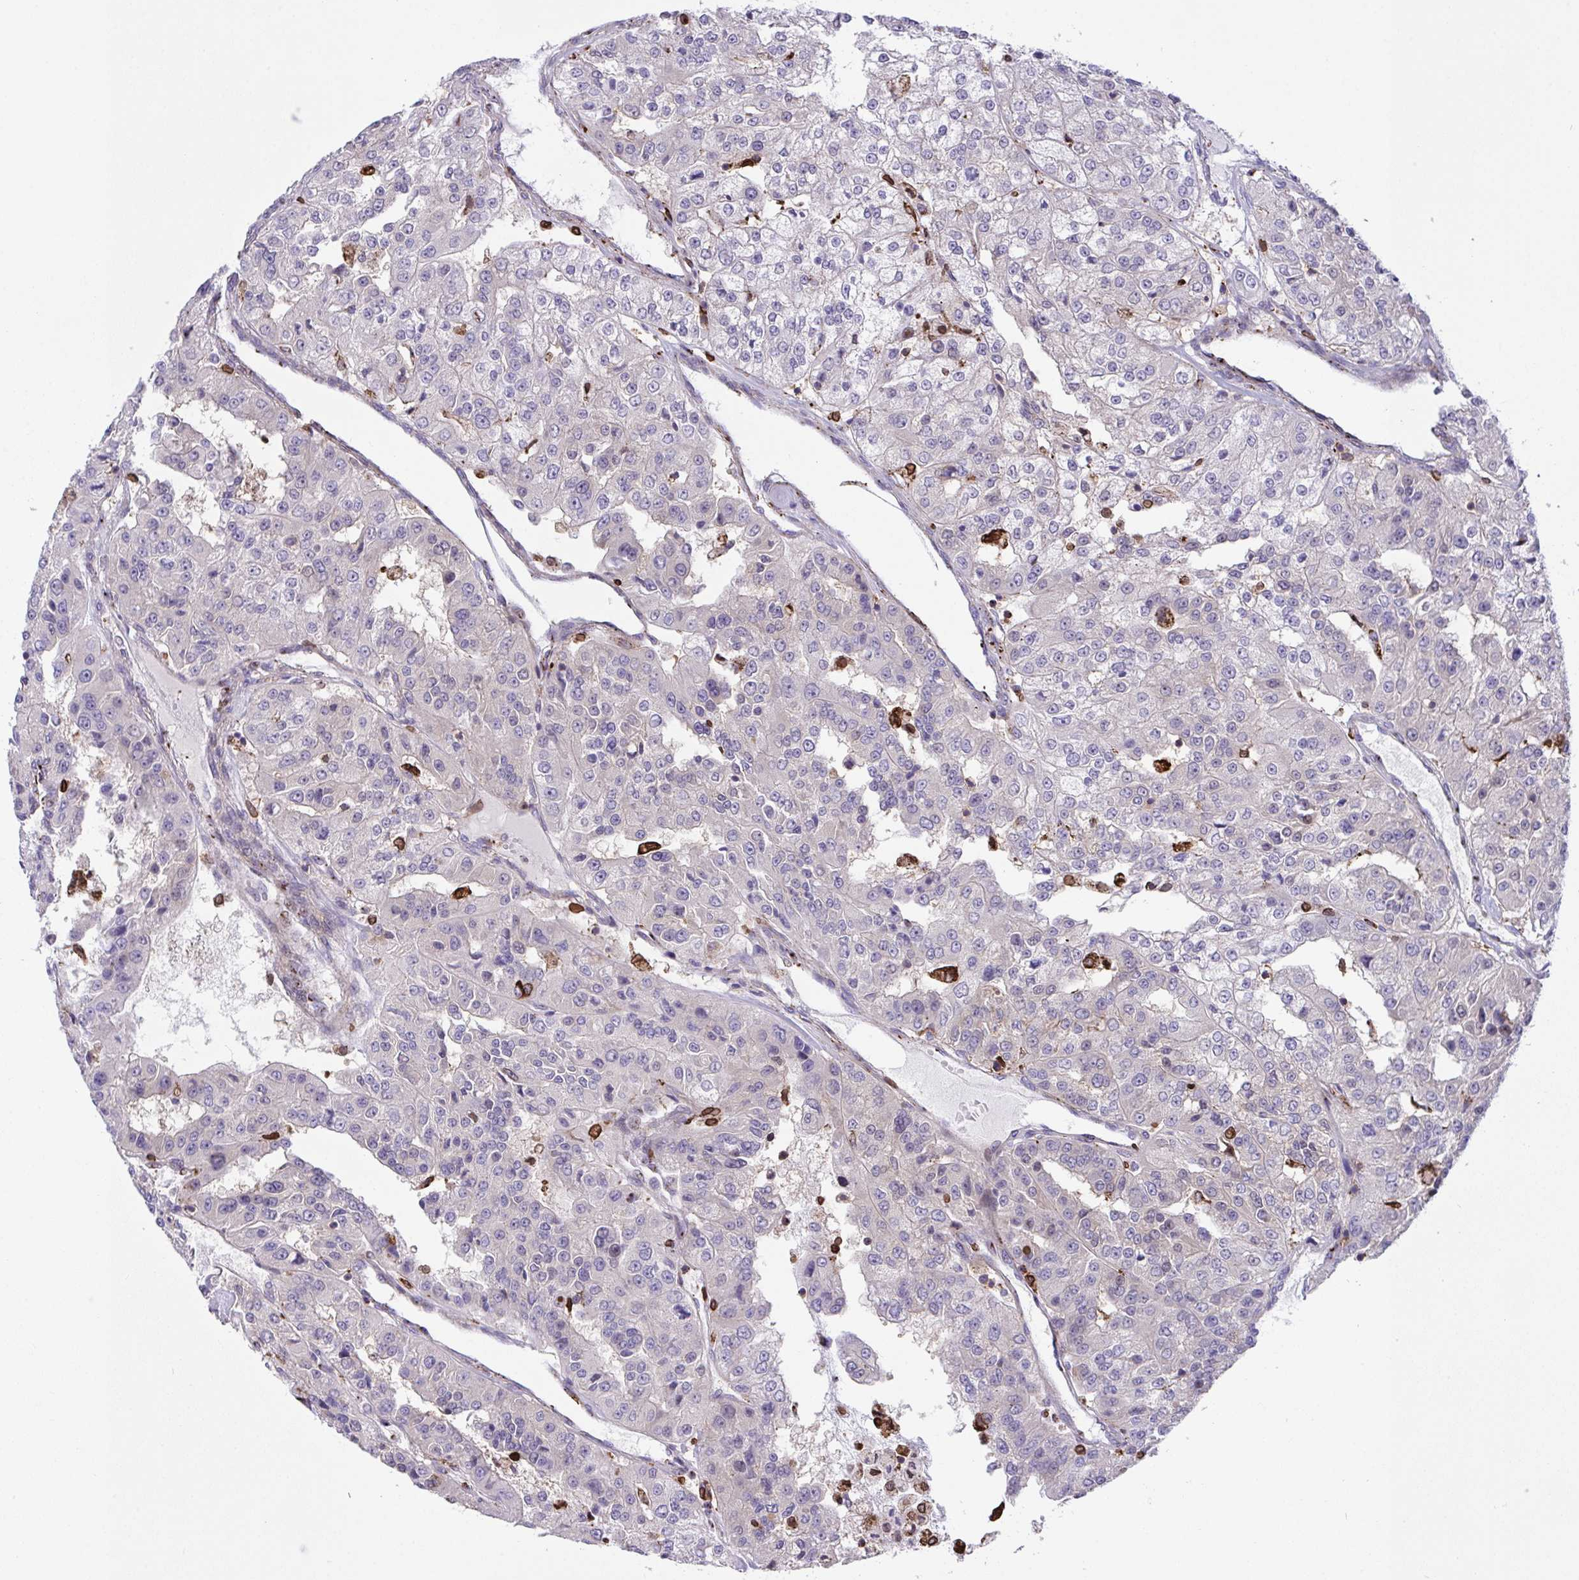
{"staining": {"intensity": "negative", "quantity": "none", "location": "none"}, "tissue": "renal cancer", "cell_type": "Tumor cells", "image_type": "cancer", "snomed": [{"axis": "morphology", "description": "Adenocarcinoma, NOS"}, {"axis": "topography", "description": "Kidney"}], "caption": "High magnification brightfield microscopy of renal cancer stained with DAB (brown) and counterstained with hematoxylin (blue): tumor cells show no significant expression.", "gene": "PPIH", "patient": {"sex": "female", "age": 63}}